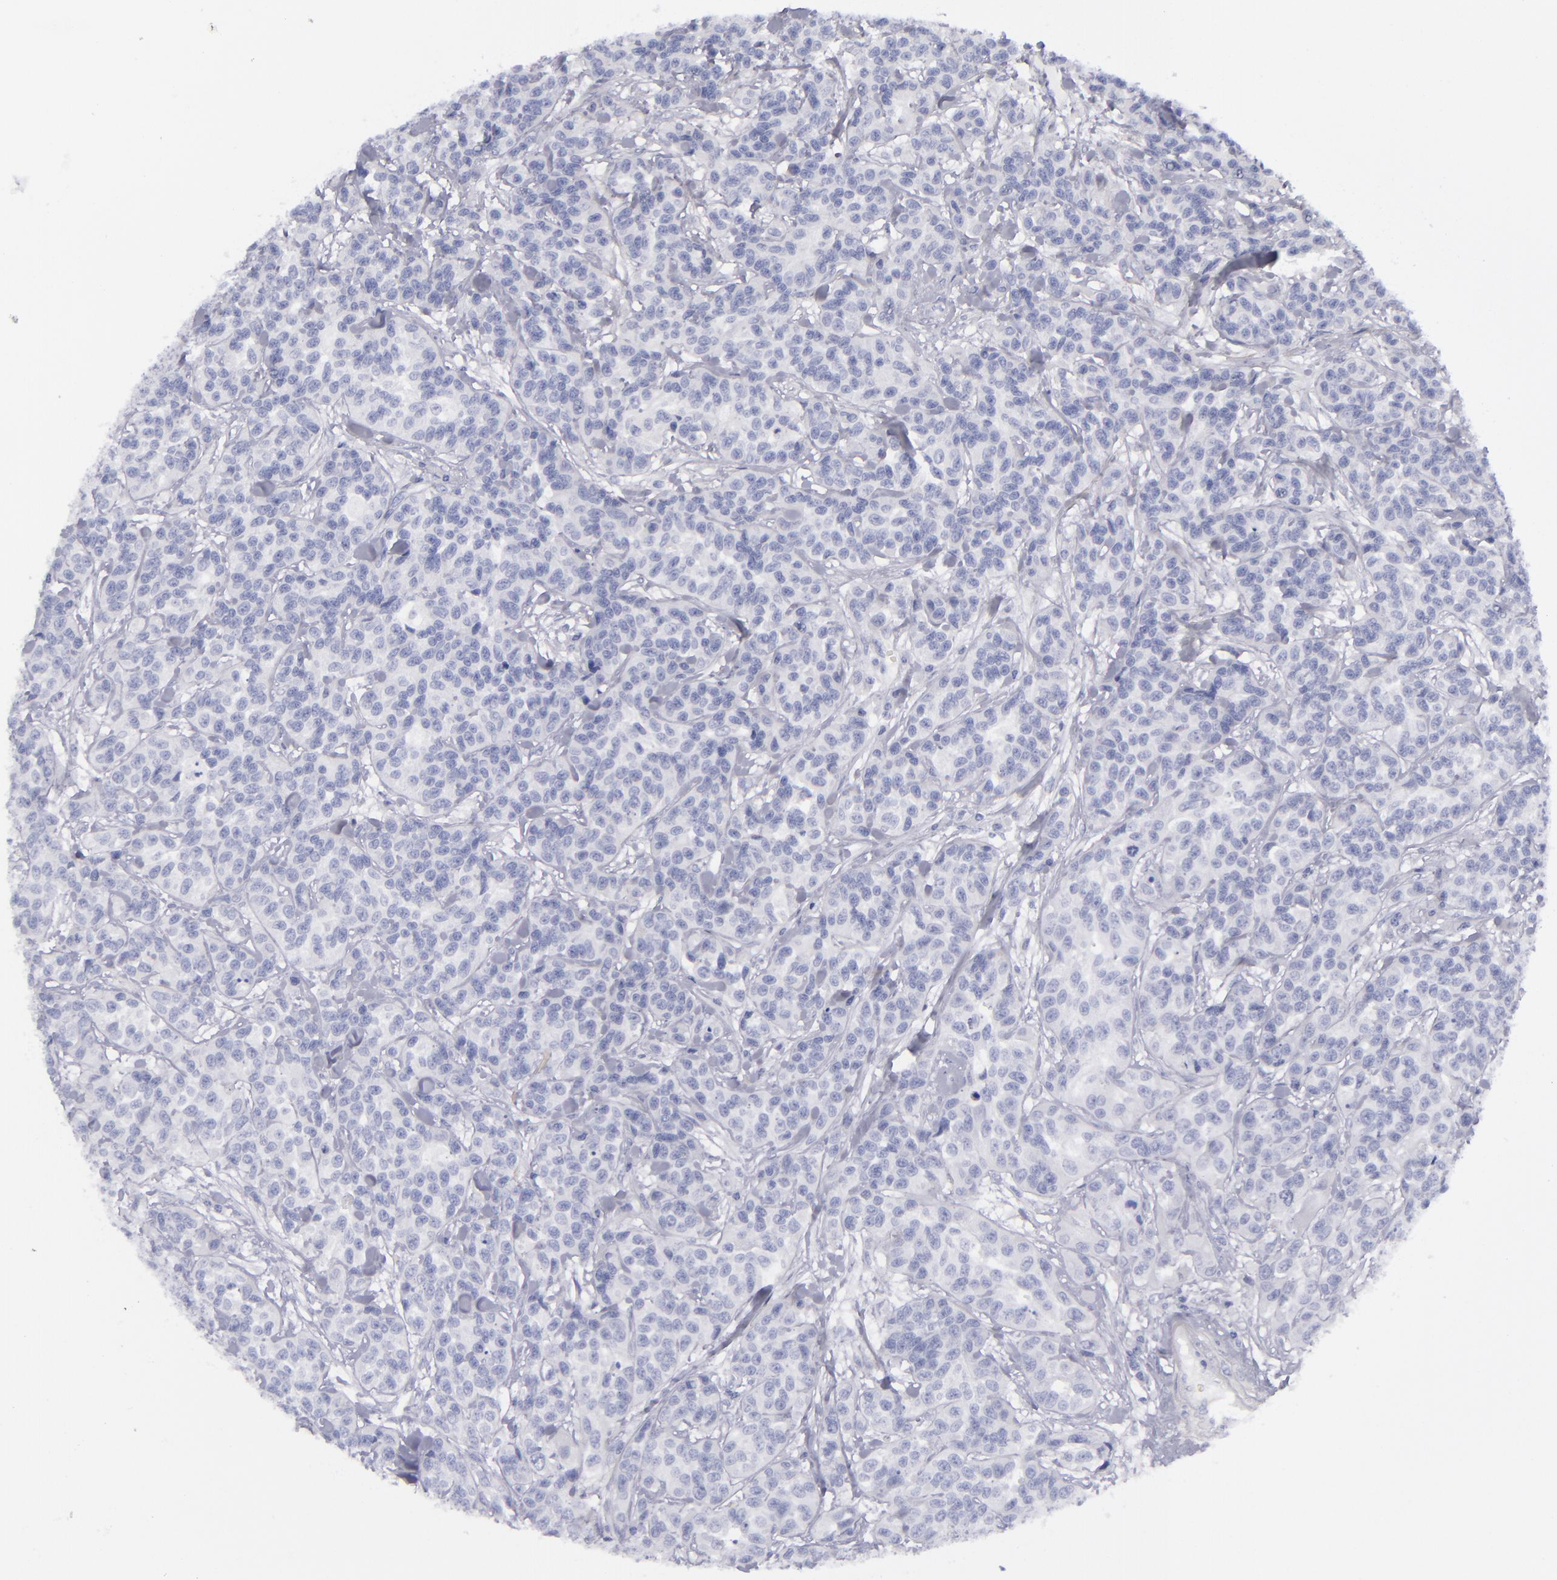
{"staining": {"intensity": "negative", "quantity": "none", "location": "none"}, "tissue": "urothelial cancer", "cell_type": "Tumor cells", "image_type": "cancer", "snomed": [{"axis": "morphology", "description": "Urothelial carcinoma, High grade"}, {"axis": "topography", "description": "Urinary bladder"}], "caption": "The photomicrograph shows no significant staining in tumor cells of urothelial carcinoma (high-grade). (DAB immunohistochemistry (IHC) visualized using brightfield microscopy, high magnification).", "gene": "CD22", "patient": {"sex": "female", "age": 81}}